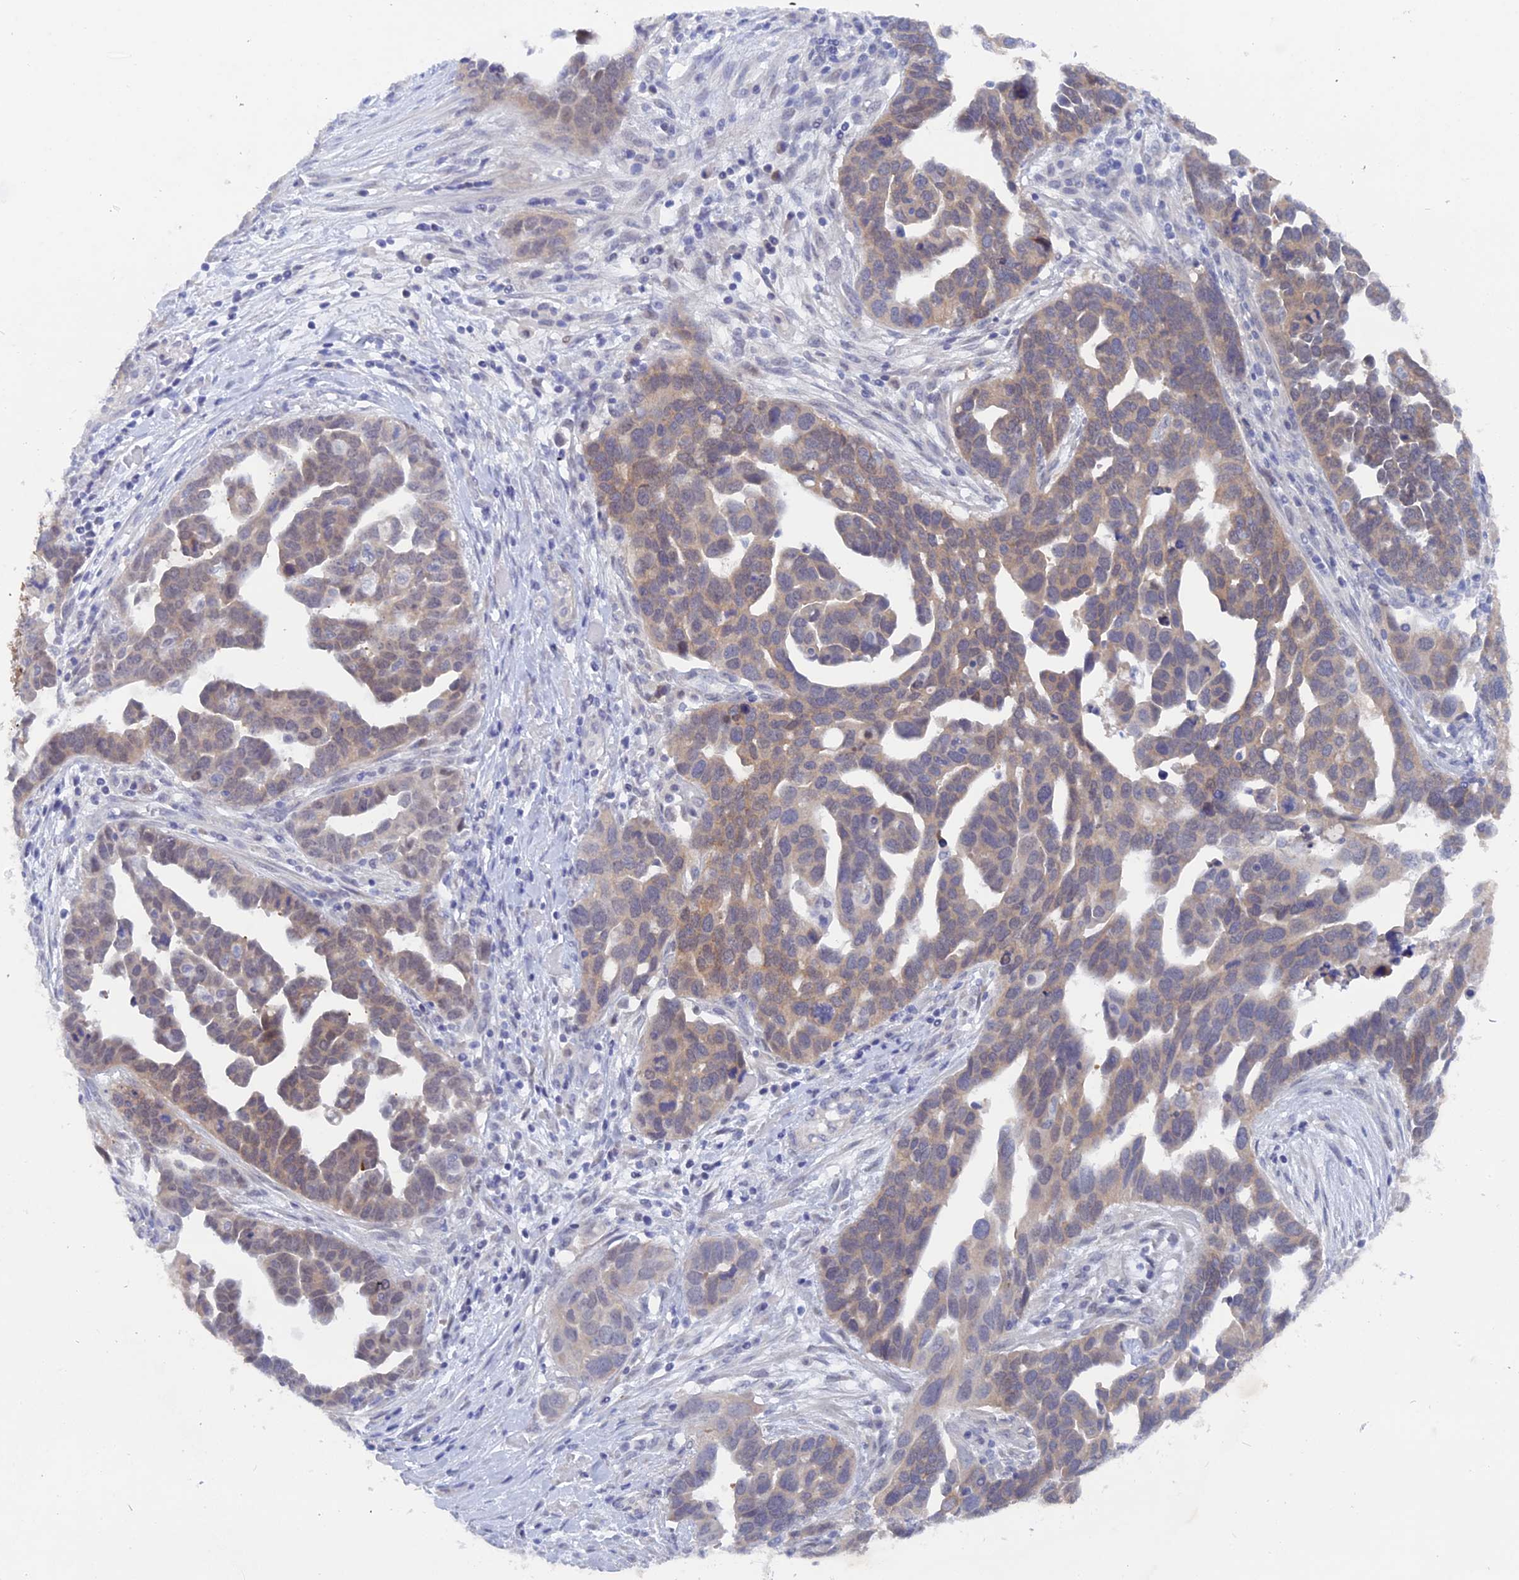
{"staining": {"intensity": "weak", "quantity": "<25%", "location": "cytoplasmic/membranous,nuclear"}, "tissue": "ovarian cancer", "cell_type": "Tumor cells", "image_type": "cancer", "snomed": [{"axis": "morphology", "description": "Cystadenocarcinoma, serous, NOS"}, {"axis": "topography", "description": "Ovary"}], "caption": "High power microscopy image of an IHC image of ovarian cancer, revealing no significant positivity in tumor cells.", "gene": "DACT3", "patient": {"sex": "female", "age": 54}}